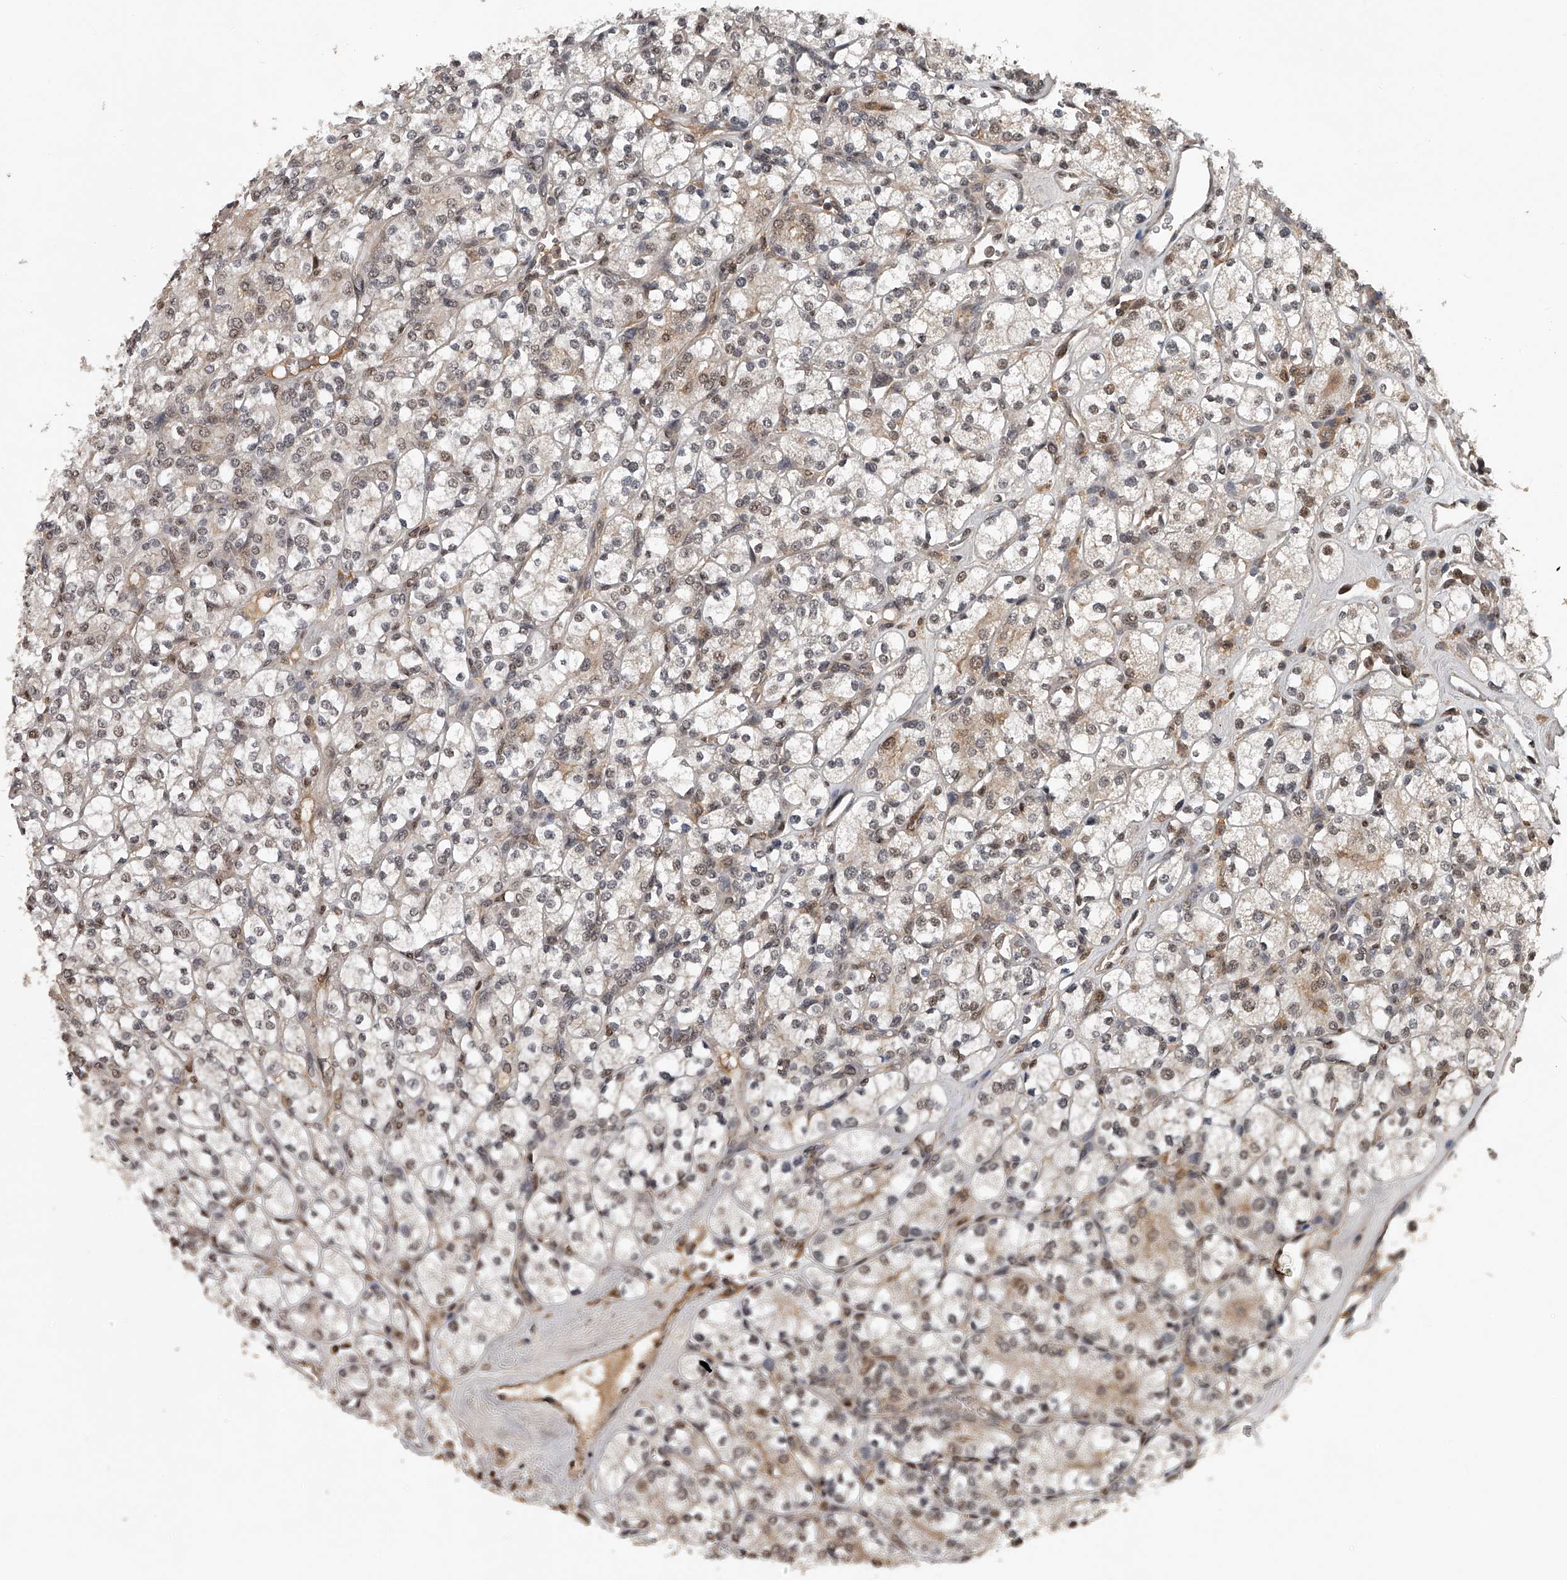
{"staining": {"intensity": "weak", "quantity": "25%-75%", "location": "cytoplasmic/membranous,nuclear"}, "tissue": "renal cancer", "cell_type": "Tumor cells", "image_type": "cancer", "snomed": [{"axis": "morphology", "description": "Adenocarcinoma, NOS"}, {"axis": "topography", "description": "Kidney"}], "caption": "High-power microscopy captured an immunohistochemistry (IHC) histopathology image of renal cancer (adenocarcinoma), revealing weak cytoplasmic/membranous and nuclear positivity in about 25%-75% of tumor cells.", "gene": "PLEKHG1", "patient": {"sex": "male", "age": 77}}